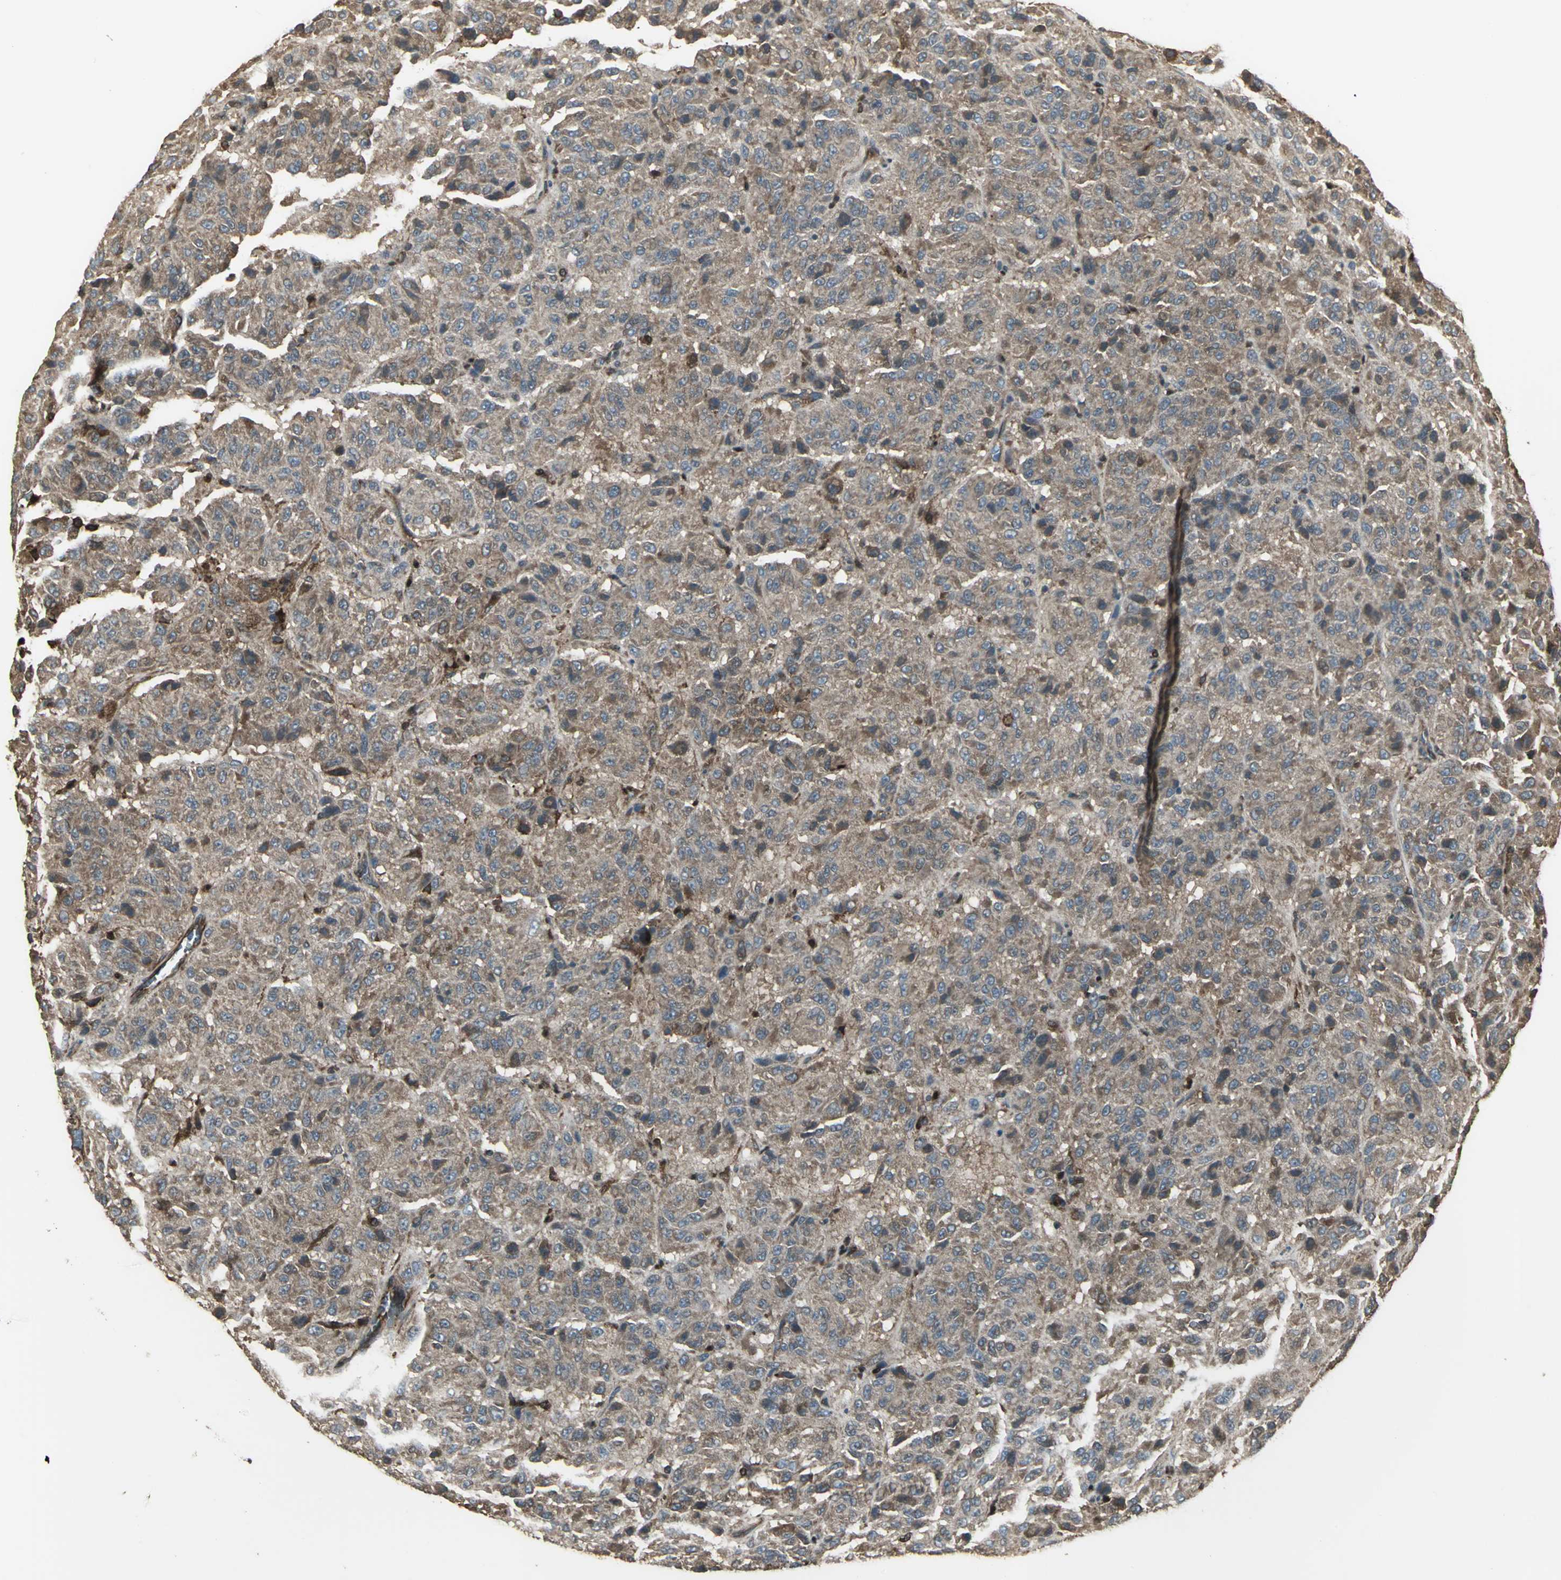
{"staining": {"intensity": "moderate", "quantity": ">75%", "location": "cytoplasmic/membranous"}, "tissue": "melanoma", "cell_type": "Tumor cells", "image_type": "cancer", "snomed": [{"axis": "morphology", "description": "Malignant melanoma, Metastatic site"}, {"axis": "topography", "description": "Lung"}], "caption": "IHC (DAB (3,3'-diaminobenzidine)) staining of melanoma shows moderate cytoplasmic/membranous protein expression in about >75% of tumor cells.", "gene": "PRXL2B", "patient": {"sex": "male", "age": 64}}